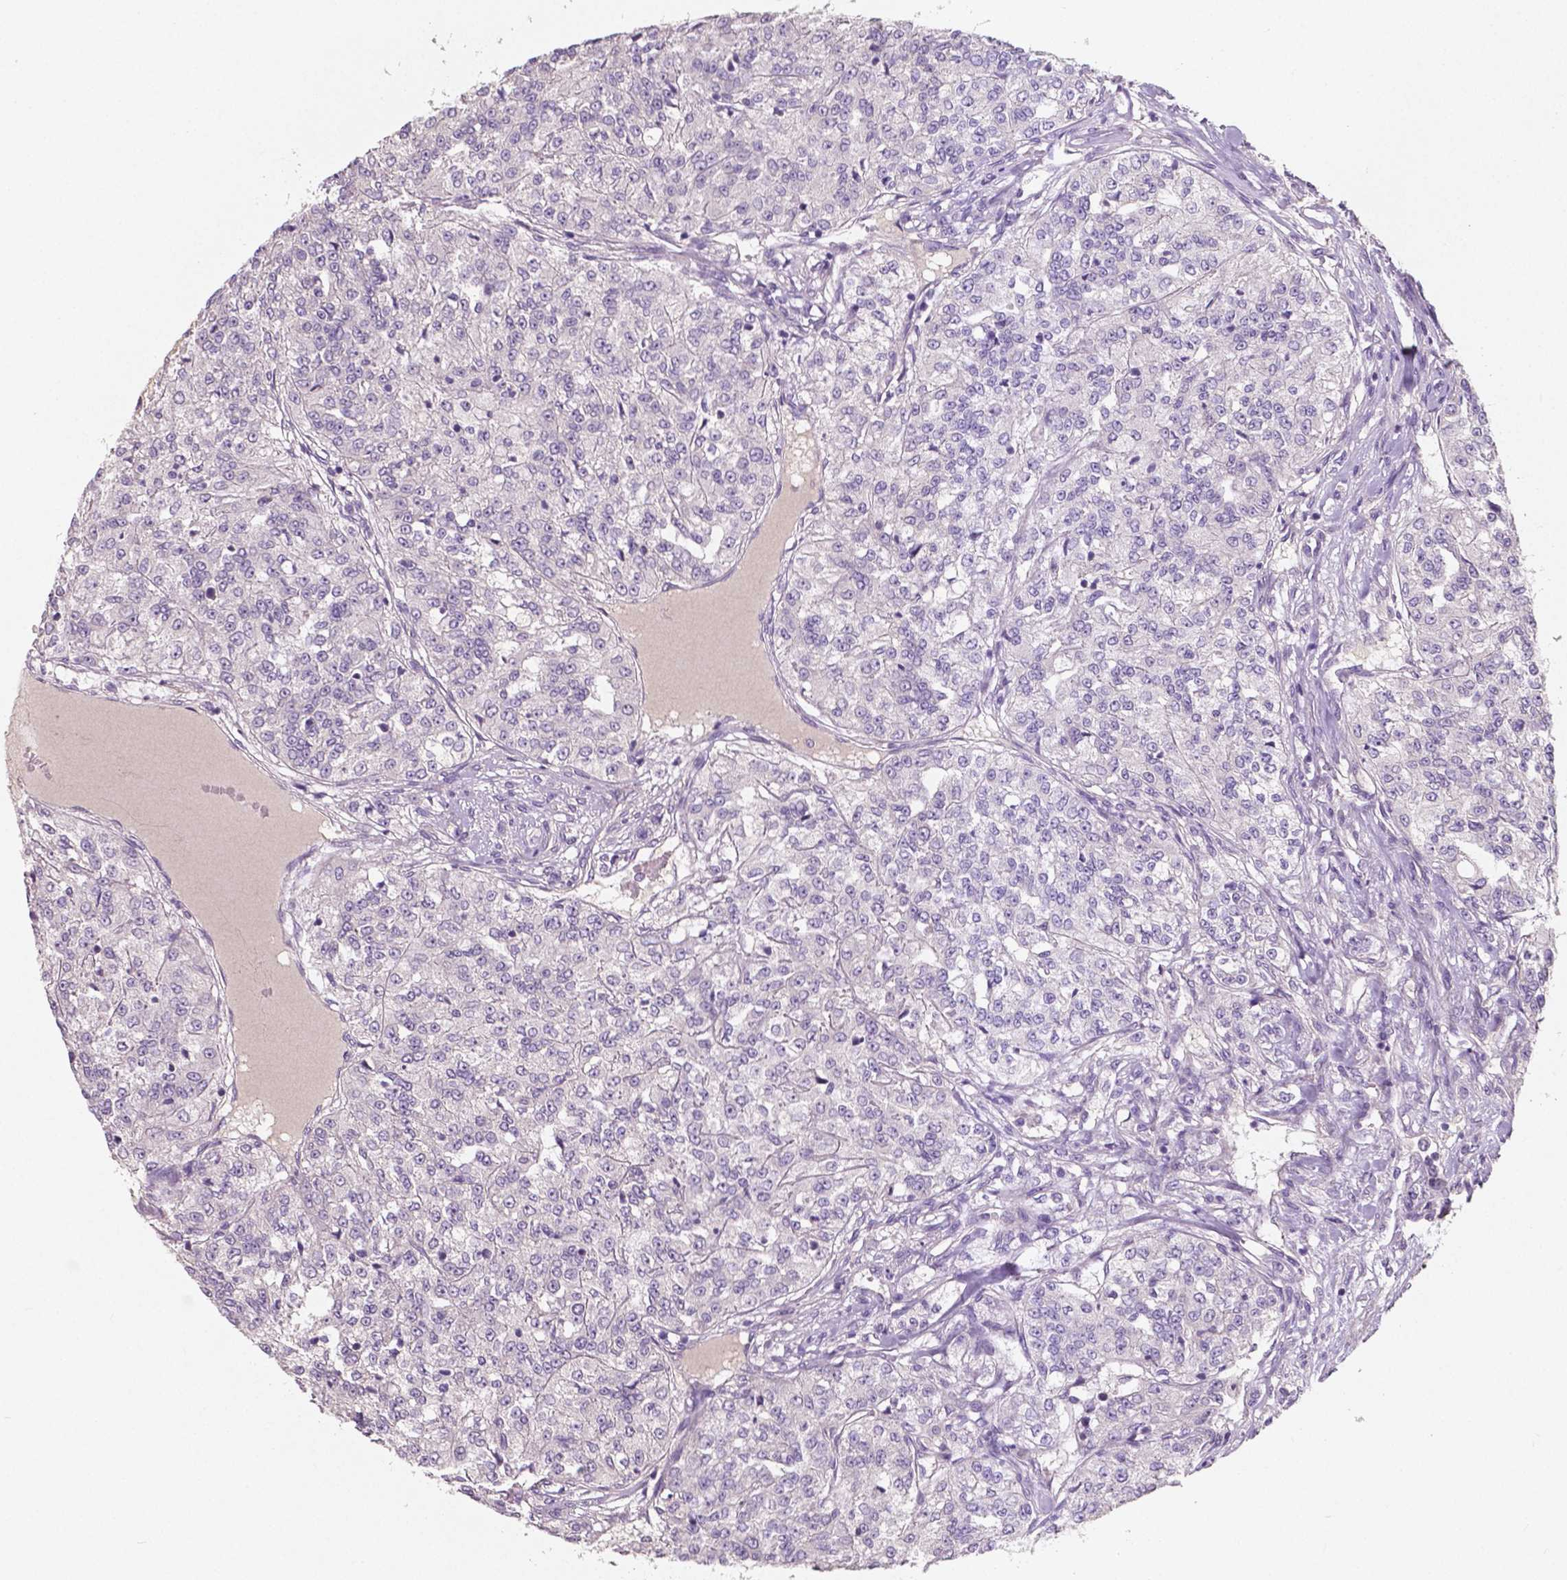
{"staining": {"intensity": "negative", "quantity": "none", "location": "none"}, "tissue": "renal cancer", "cell_type": "Tumor cells", "image_type": "cancer", "snomed": [{"axis": "morphology", "description": "Adenocarcinoma, NOS"}, {"axis": "topography", "description": "Kidney"}], "caption": "Immunohistochemistry of human adenocarcinoma (renal) exhibits no positivity in tumor cells.", "gene": "LSM14B", "patient": {"sex": "female", "age": 63}}